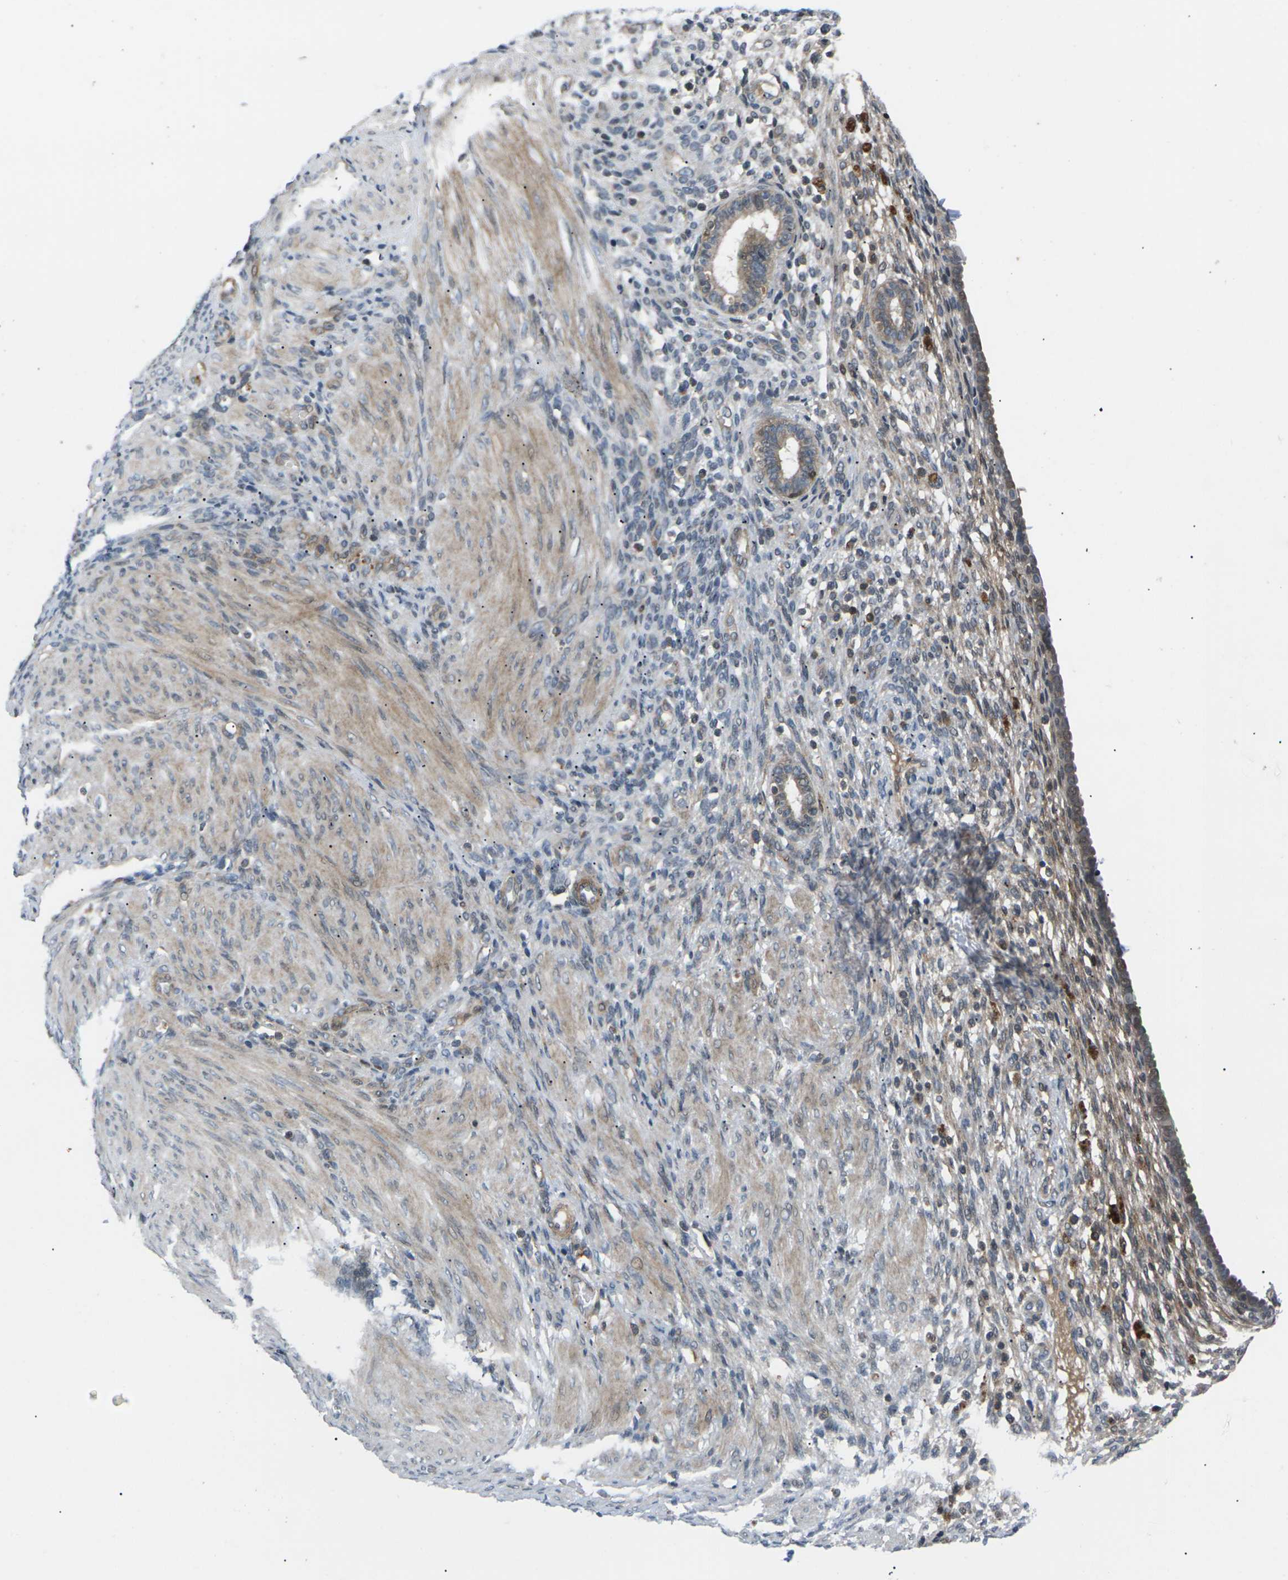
{"staining": {"intensity": "weak", "quantity": "<25%", "location": "cytoplasmic/membranous"}, "tissue": "endometrium", "cell_type": "Cells in endometrial stroma", "image_type": "normal", "snomed": [{"axis": "morphology", "description": "Normal tissue, NOS"}, {"axis": "topography", "description": "Endometrium"}], "caption": "Immunohistochemistry histopathology image of normal endometrium stained for a protein (brown), which reveals no expression in cells in endometrial stroma.", "gene": "RPS6KA3", "patient": {"sex": "female", "age": 72}}